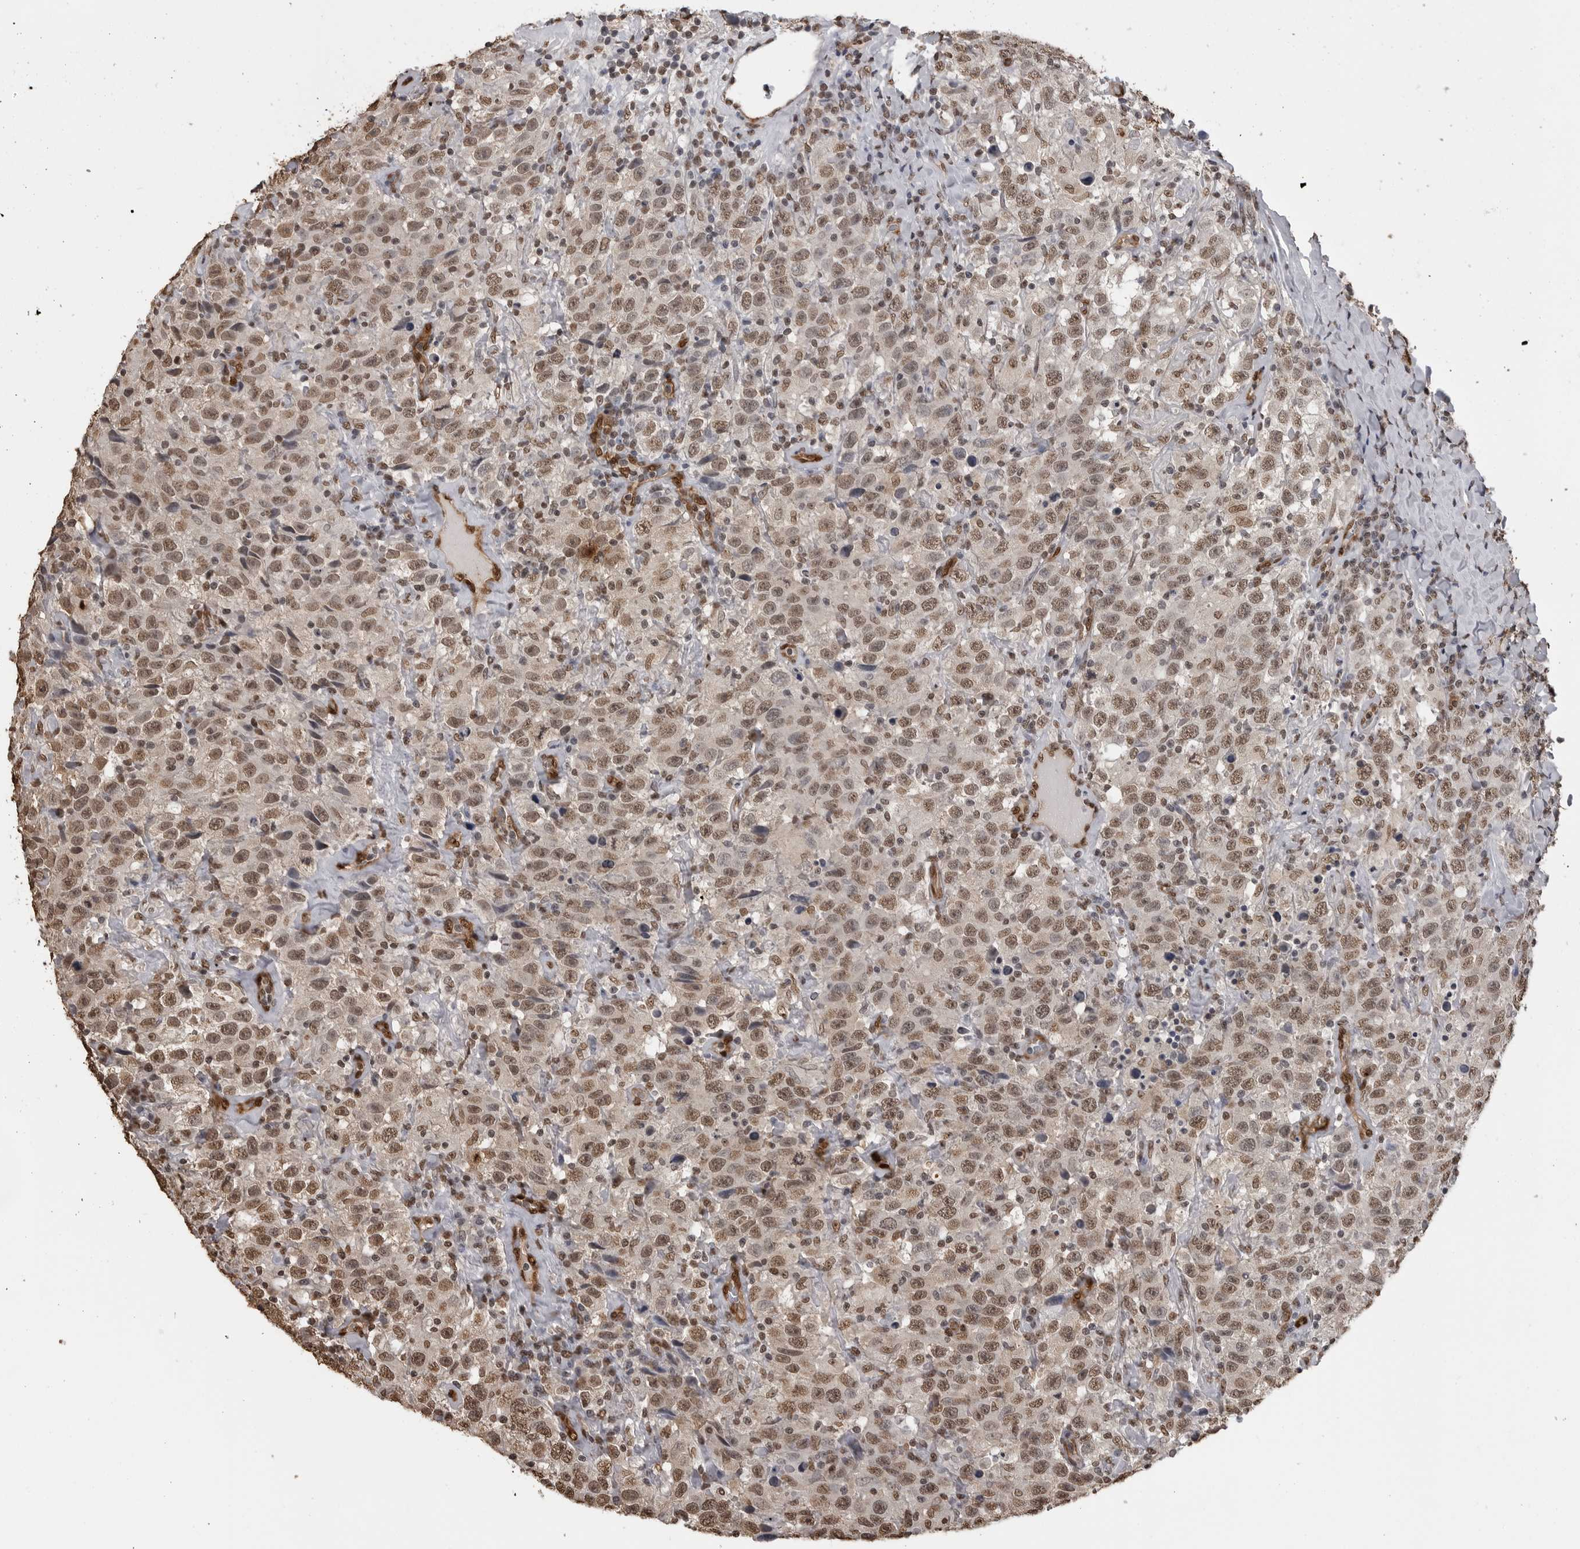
{"staining": {"intensity": "moderate", "quantity": ">75%", "location": "nuclear"}, "tissue": "testis cancer", "cell_type": "Tumor cells", "image_type": "cancer", "snomed": [{"axis": "morphology", "description": "Seminoma, NOS"}, {"axis": "topography", "description": "Testis"}], "caption": "Protein staining of testis cancer (seminoma) tissue shows moderate nuclear positivity in approximately >75% of tumor cells.", "gene": "SMAD2", "patient": {"sex": "male", "age": 41}}